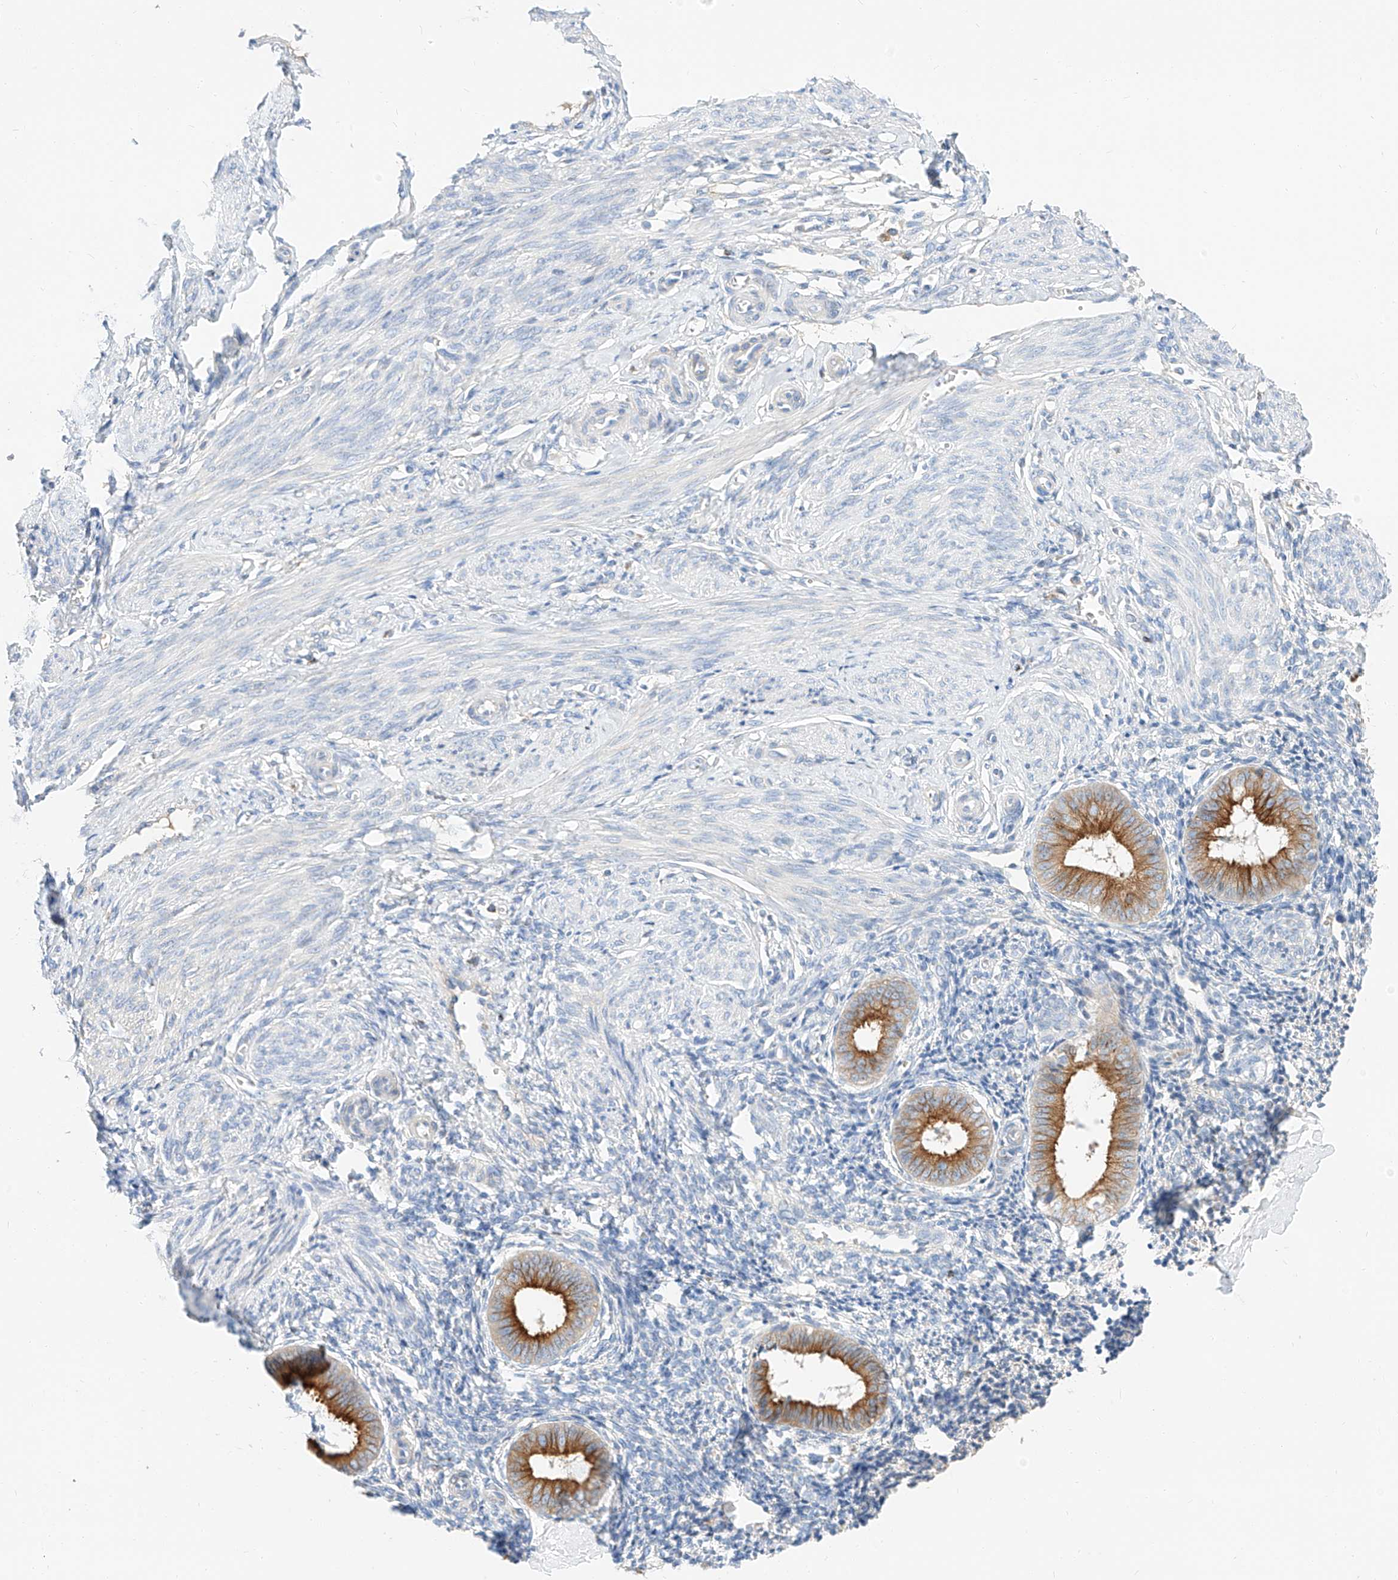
{"staining": {"intensity": "negative", "quantity": "none", "location": "none"}, "tissue": "endometrium", "cell_type": "Cells in endometrial stroma", "image_type": "normal", "snomed": [{"axis": "morphology", "description": "Normal tissue, NOS"}, {"axis": "topography", "description": "Uterus"}, {"axis": "topography", "description": "Endometrium"}], "caption": "A high-resolution histopathology image shows IHC staining of unremarkable endometrium, which reveals no significant expression in cells in endometrial stroma.", "gene": "MAP7", "patient": {"sex": "female", "age": 48}}